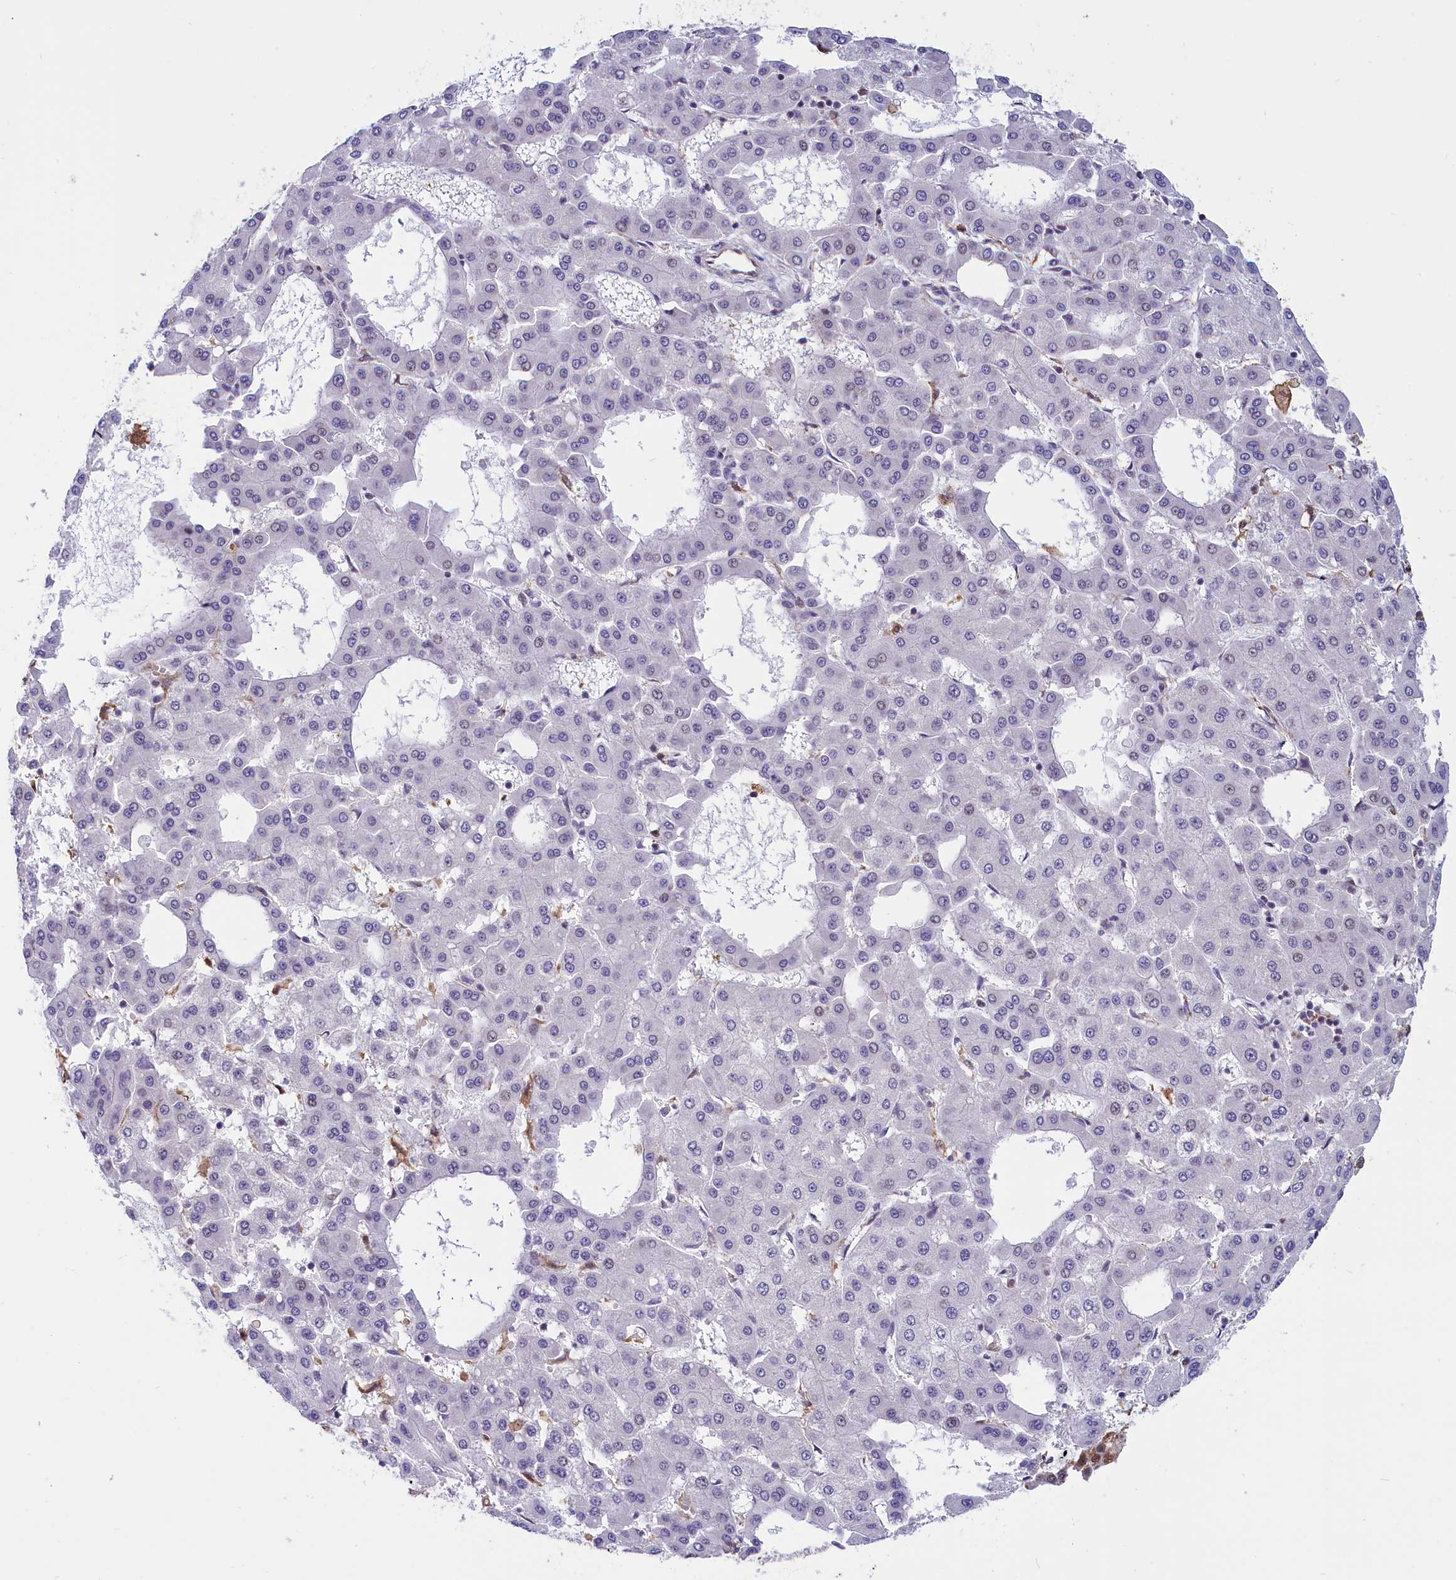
{"staining": {"intensity": "negative", "quantity": "none", "location": "none"}, "tissue": "liver cancer", "cell_type": "Tumor cells", "image_type": "cancer", "snomed": [{"axis": "morphology", "description": "Carcinoma, Hepatocellular, NOS"}, {"axis": "topography", "description": "Liver"}], "caption": "Immunohistochemical staining of liver cancer reveals no significant expression in tumor cells.", "gene": "CDYL2", "patient": {"sex": "male", "age": 47}}